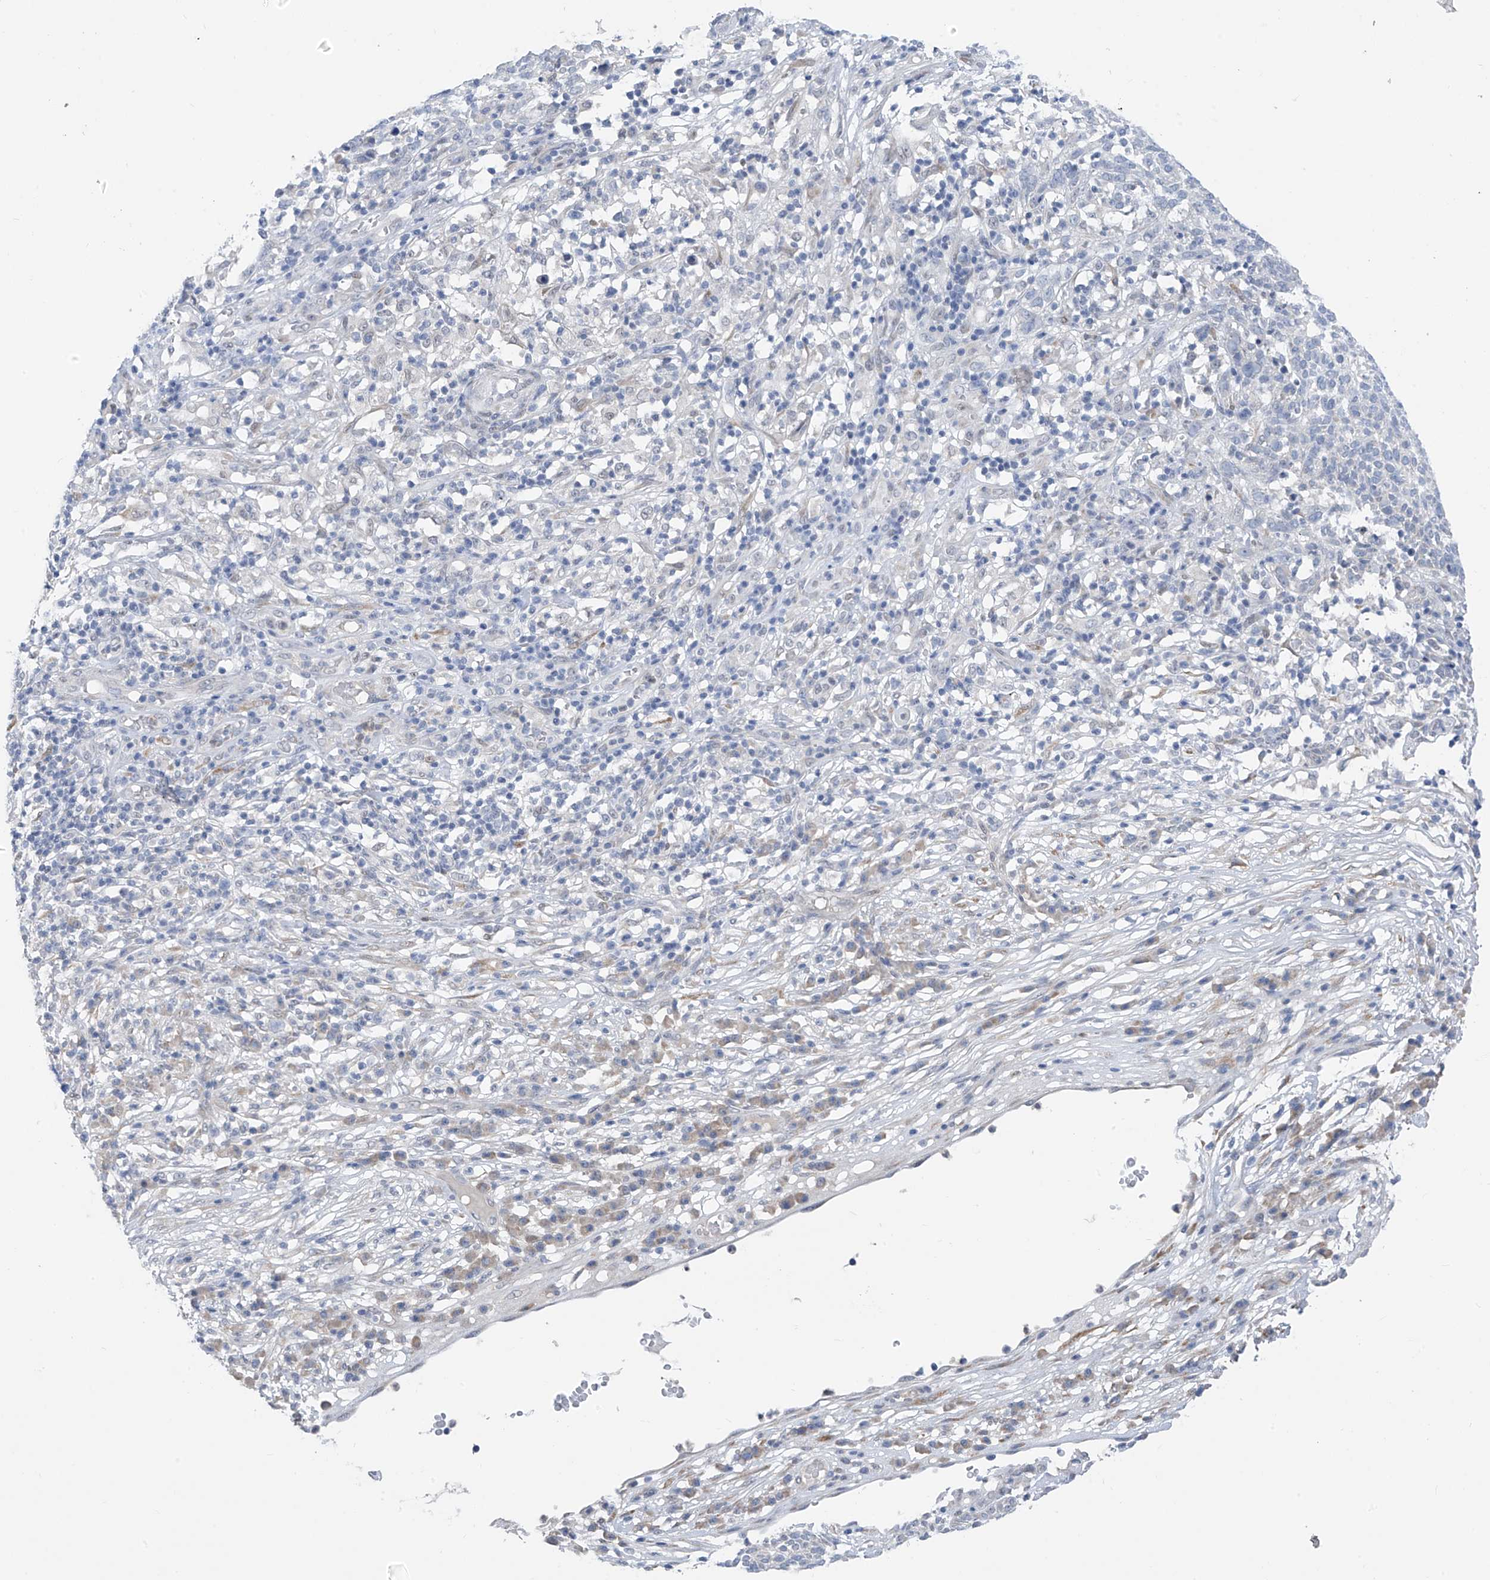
{"staining": {"intensity": "negative", "quantity": "none", "location": "none"}, "tissue": "skin cancer", "cell_type": "Tumor cells", "image_type": "cancer", "snomed": [{"axis": "morphology", "description": "Squamous cell carcinoma, NOS"}, {"axis": "topography", "description": "Skin"}], "caption": "IHC image of neoplastic tissue: human squamous cell carcinoma (skin) stained with DAB (3,3'-diaminobenzidine) reveals no significant protein staining in tumor cells.", "gene": "CYP4V2", "patient": {"sex": "female", "age": 90}}